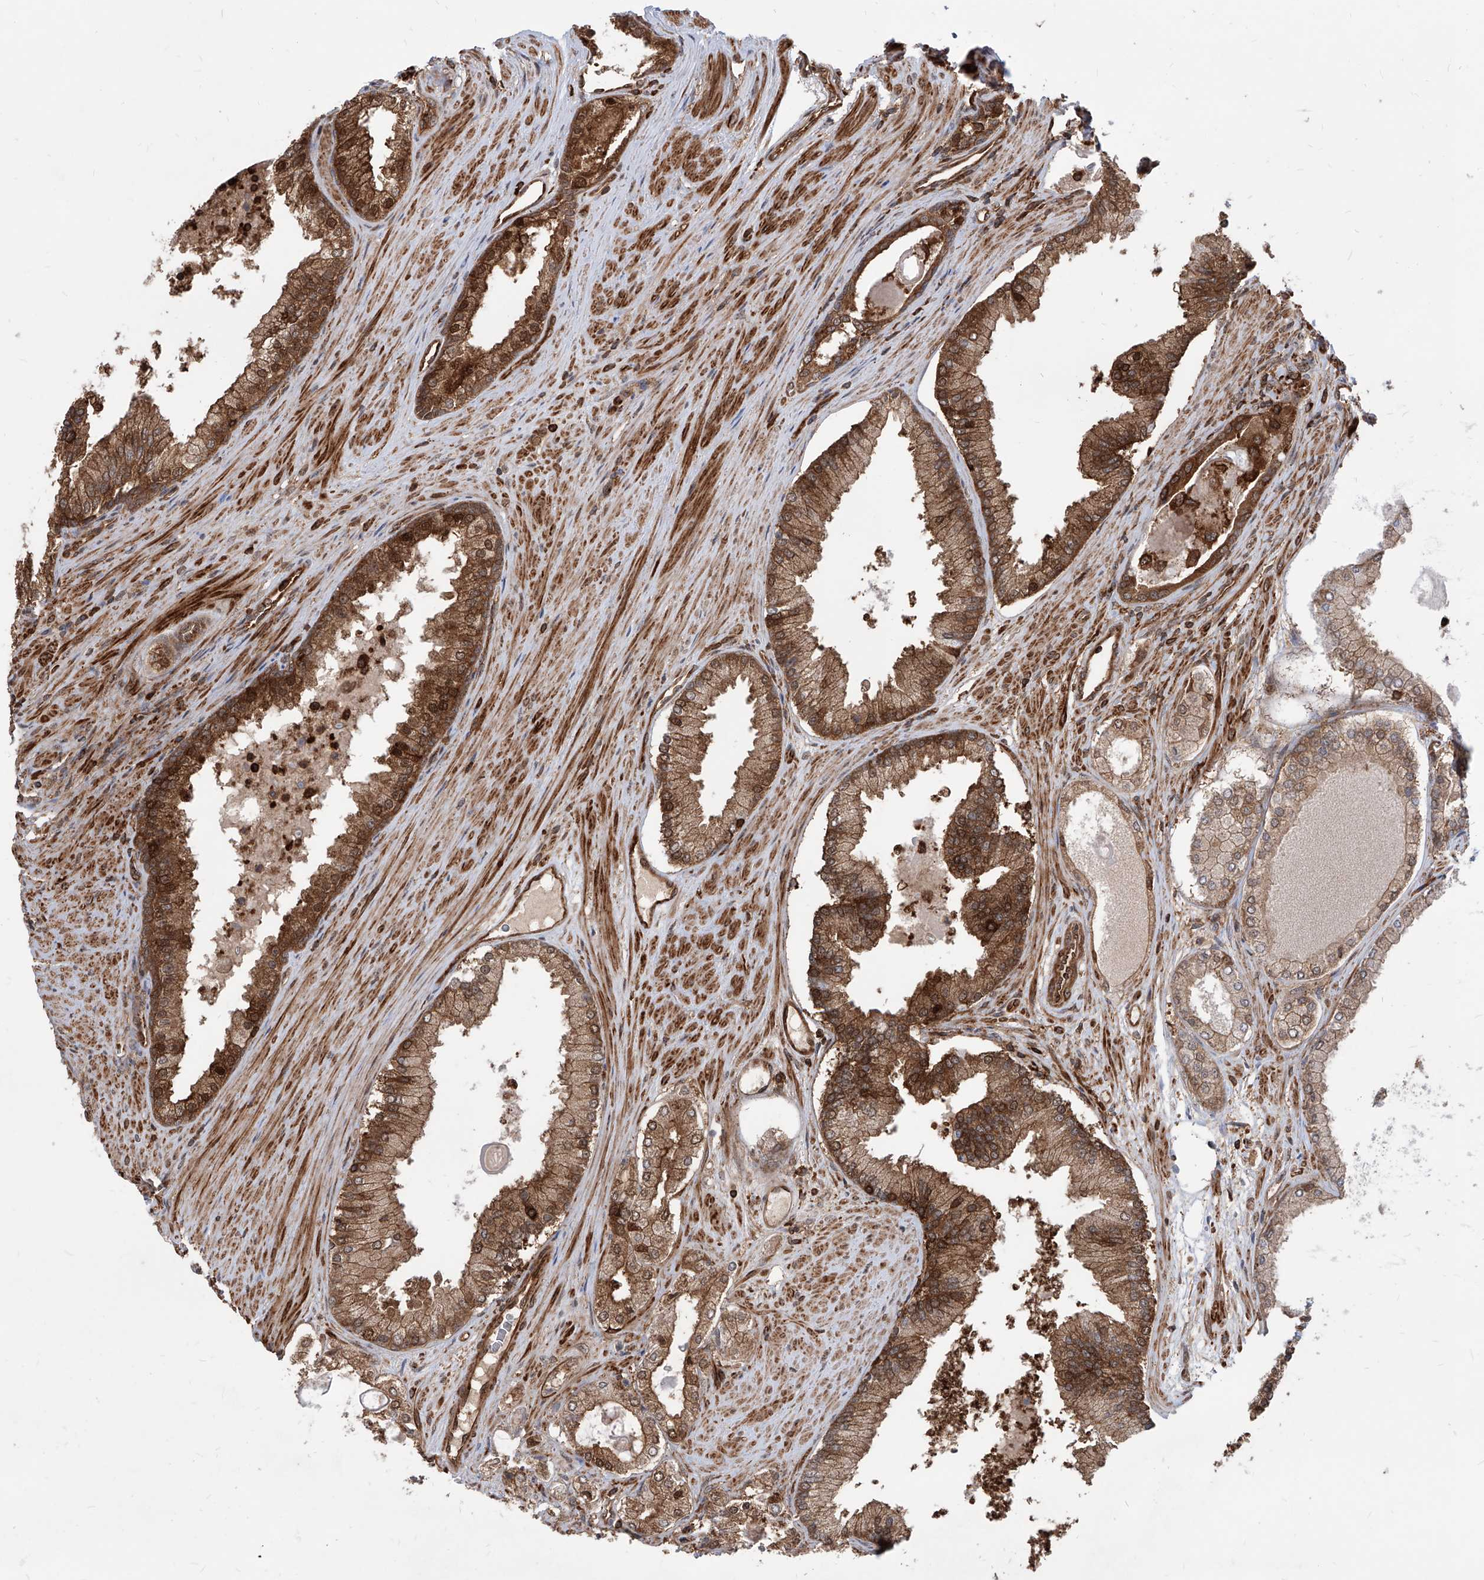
{"staining": {"intensity": "moderate", "quantity": ">75%", "location": "cytoplasmic/membranous,nuclear"}, "tissue": "prostate cancer", "cell_type": "Tumor cells", "image_type": "cancer", "snomed": [{"axis": "morphology", "description": "Adenocarcinoma, High grade"}, {"axis": "topography", "description": "Prostate"}], "caption": "Immunohistochemistry micrograph of neoplastic tissue: human prostate adenocarcinoma (high-grade) stained using IHC demonstrates medium levels of moderate protein expression localized specifically in the cytoplasmic/membranous and nuclear of tumor cells, appearing as a cytoplasmic/membranous and nuclear brown color.", "gene": "MAGED2", "patient": {"sex": "male", "age": 60}}